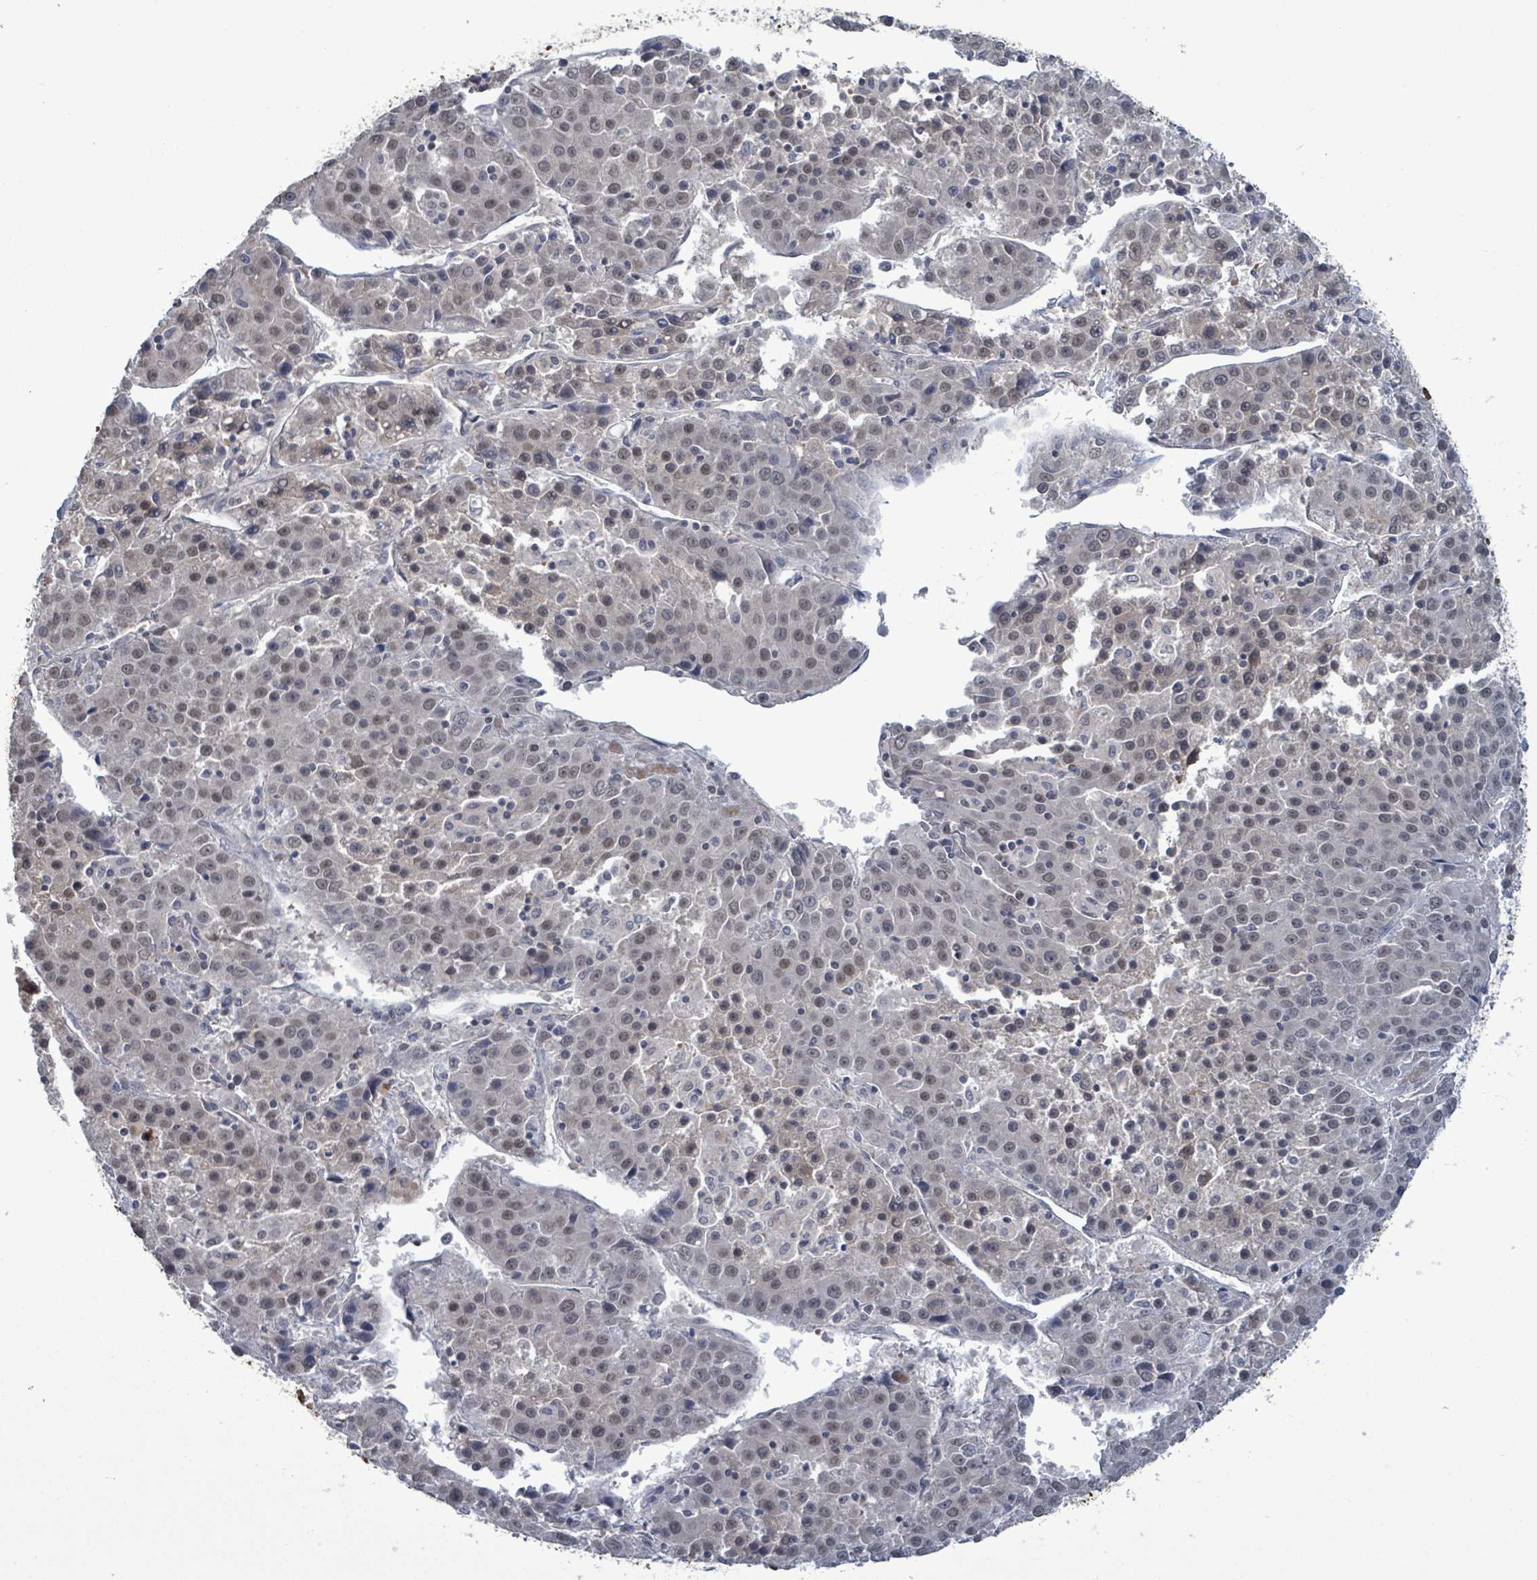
{"staining": {"intensity": "negative", "quantity": "none", "location": "none"}, "tissue": "liver cancer", "cell_type": "Tumor cells", "image_type": "cancer", "snomed": [{"axis": "morphology", "description": "Carcinoma, Hepatocellular, NOS"}, {"axis": "topography", "description": "Liver"}], "caption": "Photomicrograph shows no significant protein expression in tumor cells of liver hepatocellular carcinoma. Nuclei are stained in blue.", "gene": "AMMECR1", "patient": {"sex": "female", "age": 53}}